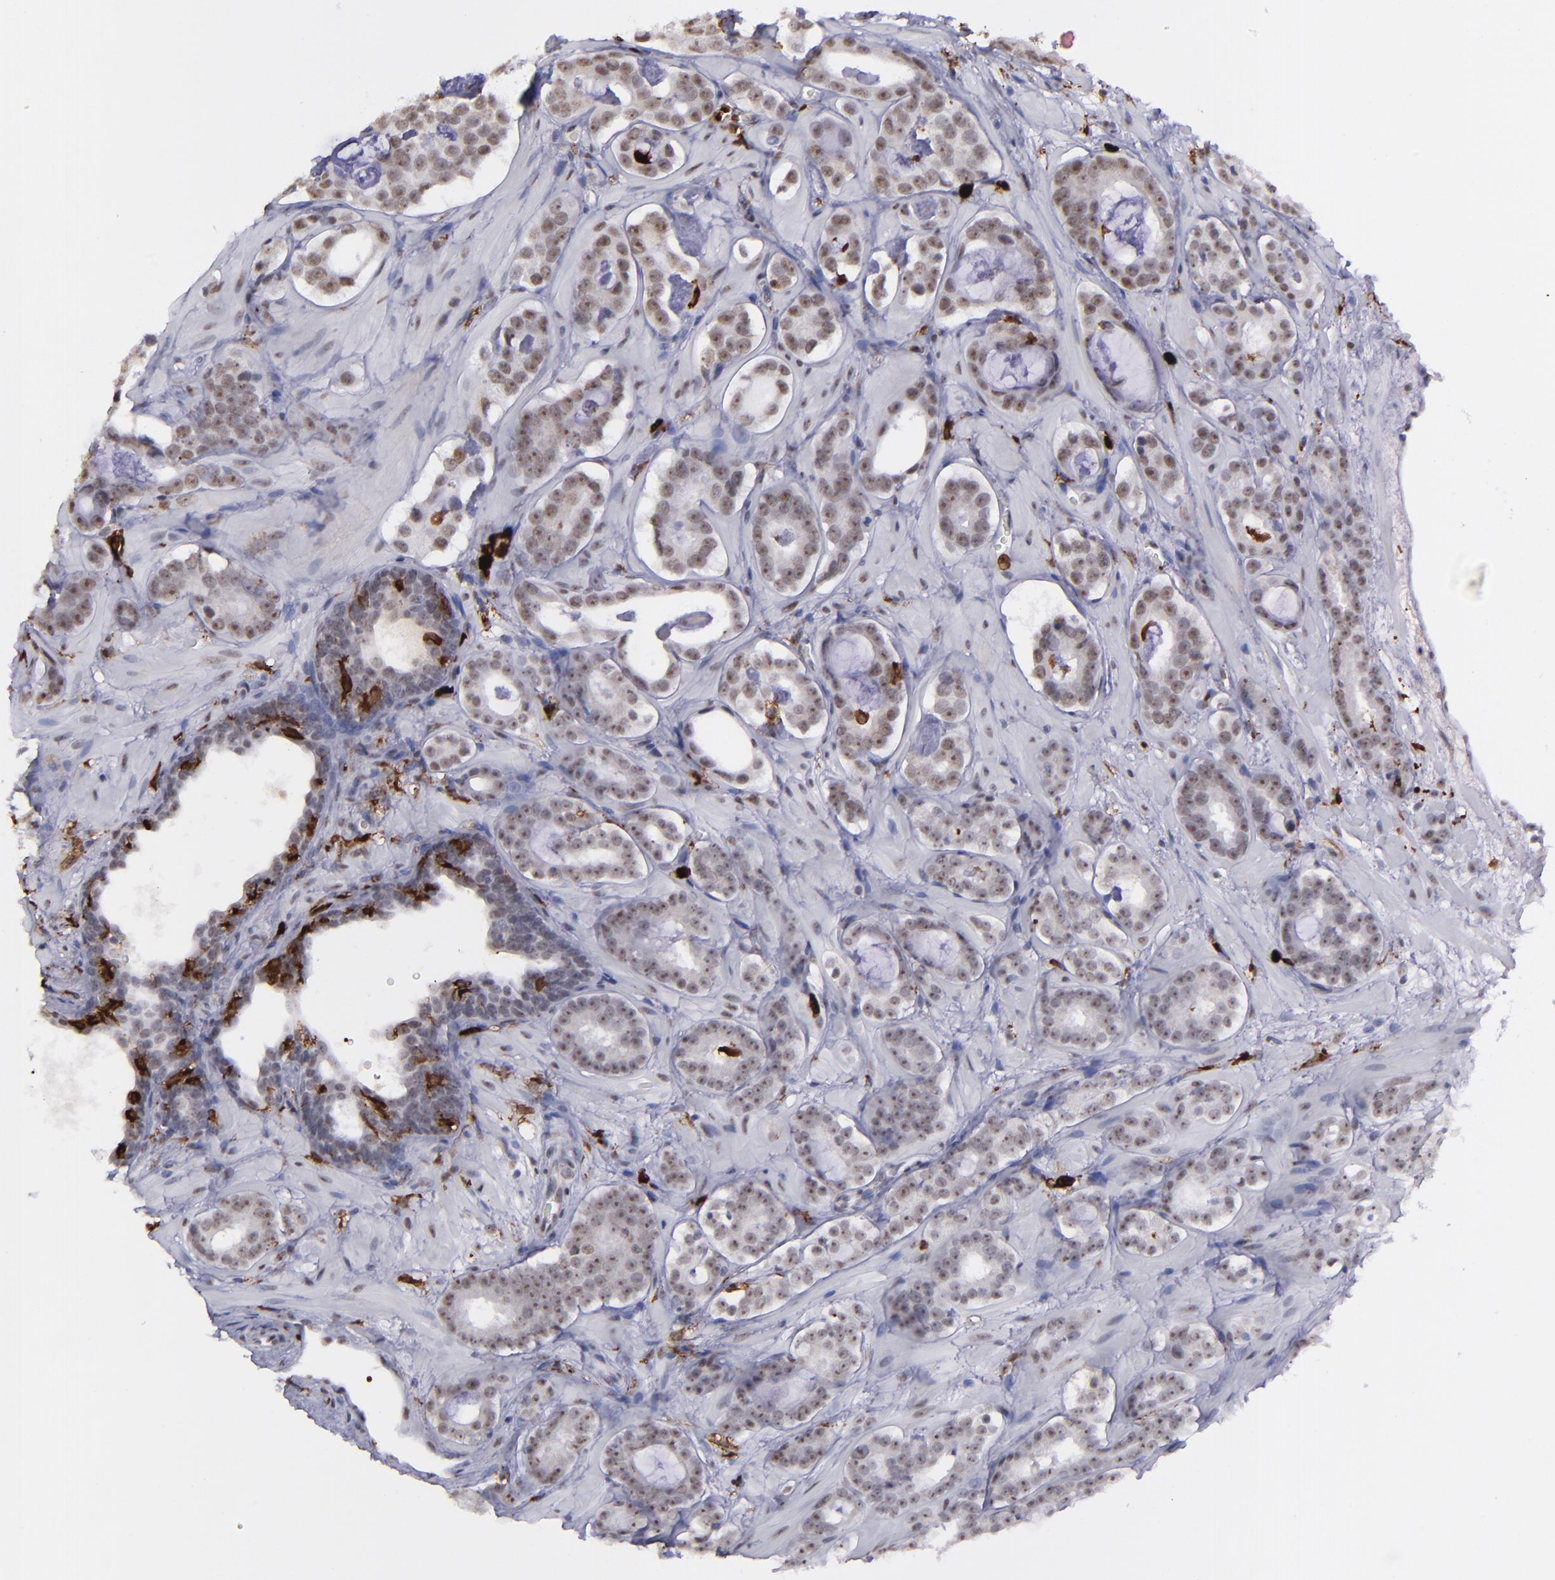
{"staining": {"intensity": "negative", "quantity": "none", "location": "none"}, "tissue": "prostate cancer", "cell_type": "Tumor cells", "image_type": "cancer", "snomed": [{"axis": "morphology", "description": "Adenocarcinoma, Low grade"}, {"axis": "topography", "description": "Prostate"}], "caption": "The photomicrograph displays no significant staining in tumor cells of low-grade adenocarcinoma (prostate).", "gene": "NCF2", "patient": {"sex": "male", "age": 57}}